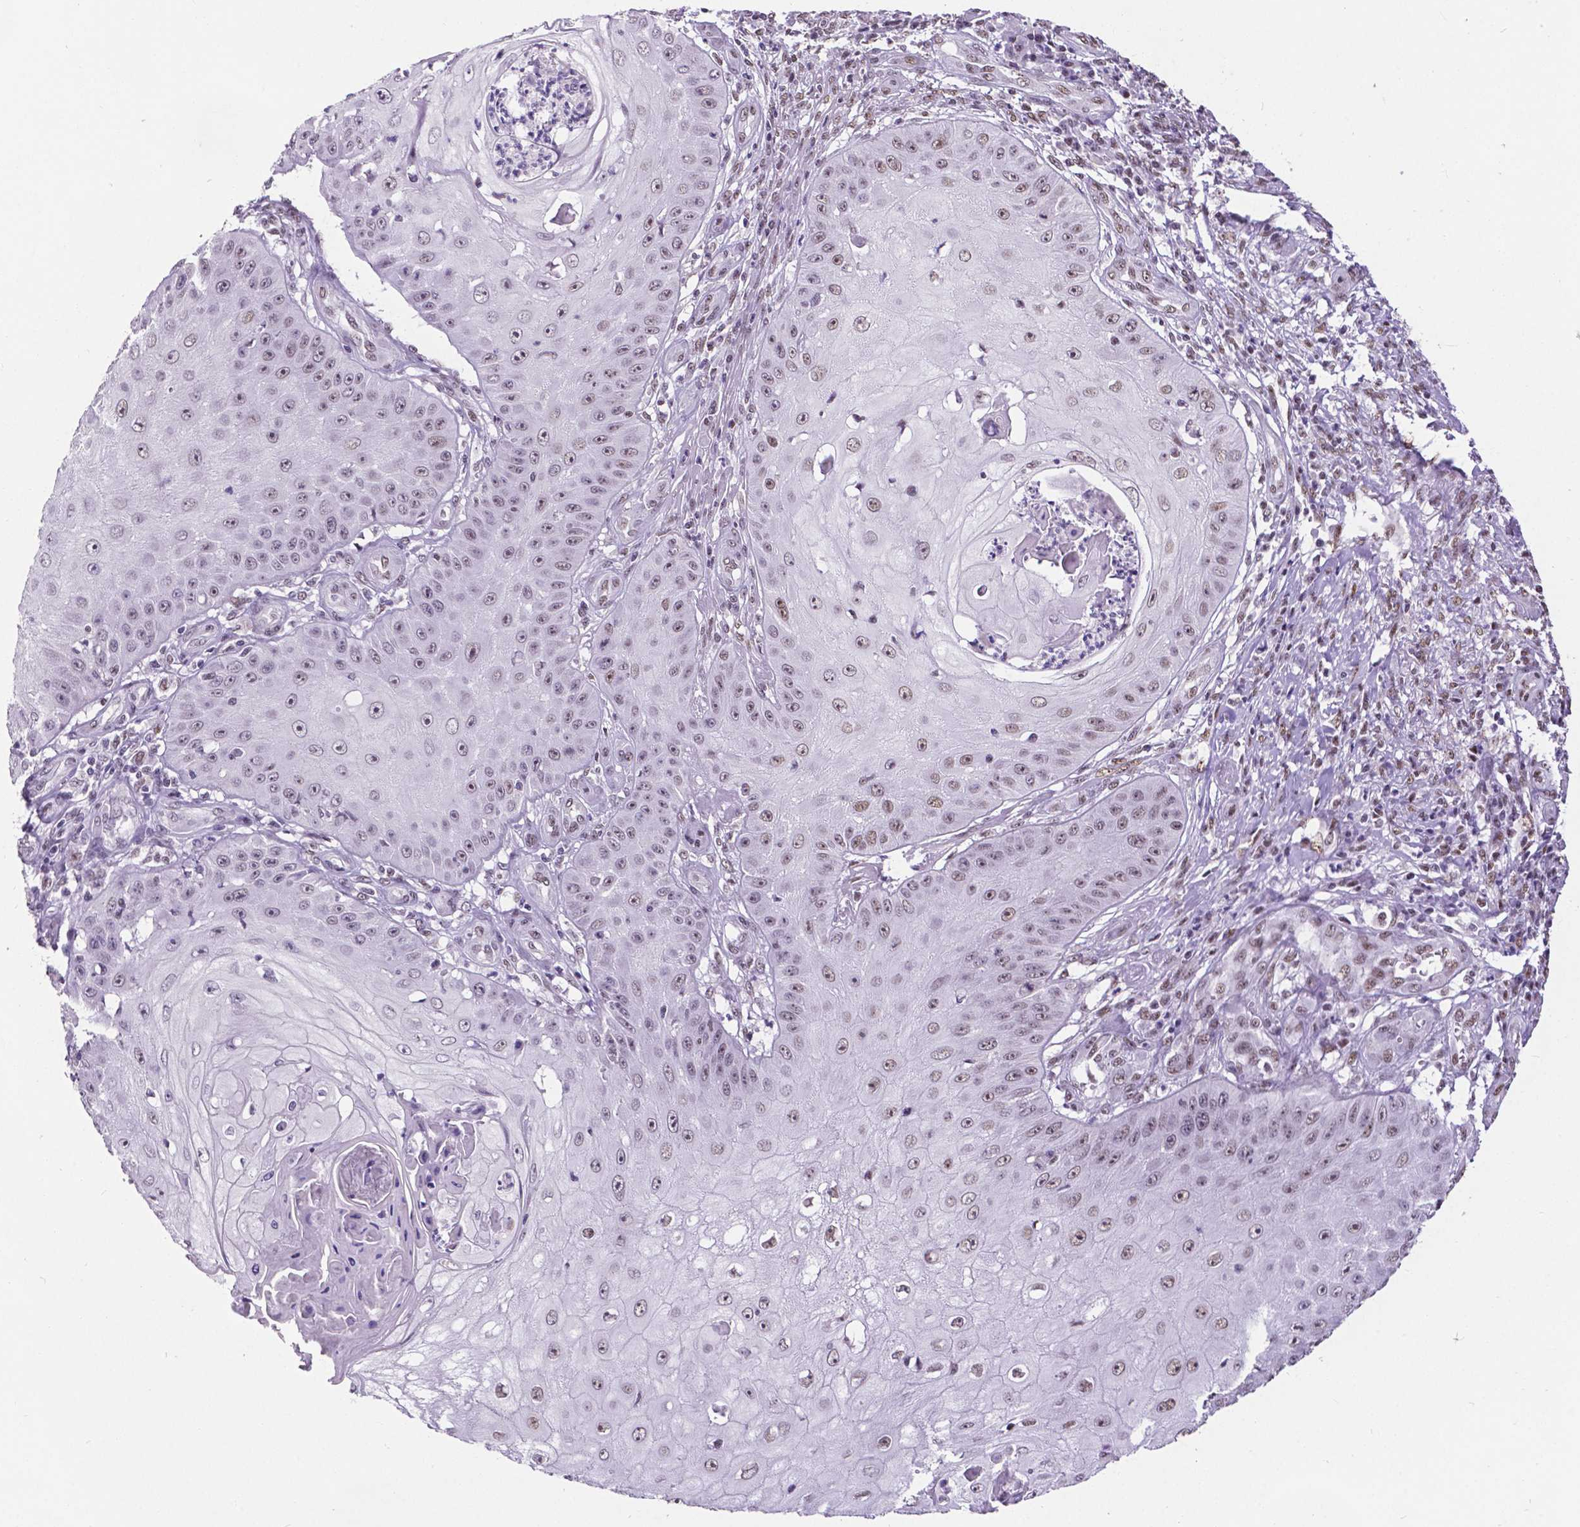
{"staining": {"intensity": "weak", "quantity": "25%-75%", "location": "nuclear"}, "tissue": "skin cancer", "cell_type": "Tumor cells", "image_type": "cancer", "snomed": [{"axis": "morphology", "description": "Squamous cell carcinoma, NOS"}, {"axis": "topography", "description": "Skin"}], "caption": "Immunohistochemical staining of human squamous cell carcinoma (skin) shows low levels of weak nuclear protein staining in about 25%-75% of tumor cells. (brown staining indicates protein expression, while blue staining denotes nuclei).", "gene": "ATRX", "patient": {"sex": "male", "age": 70}}